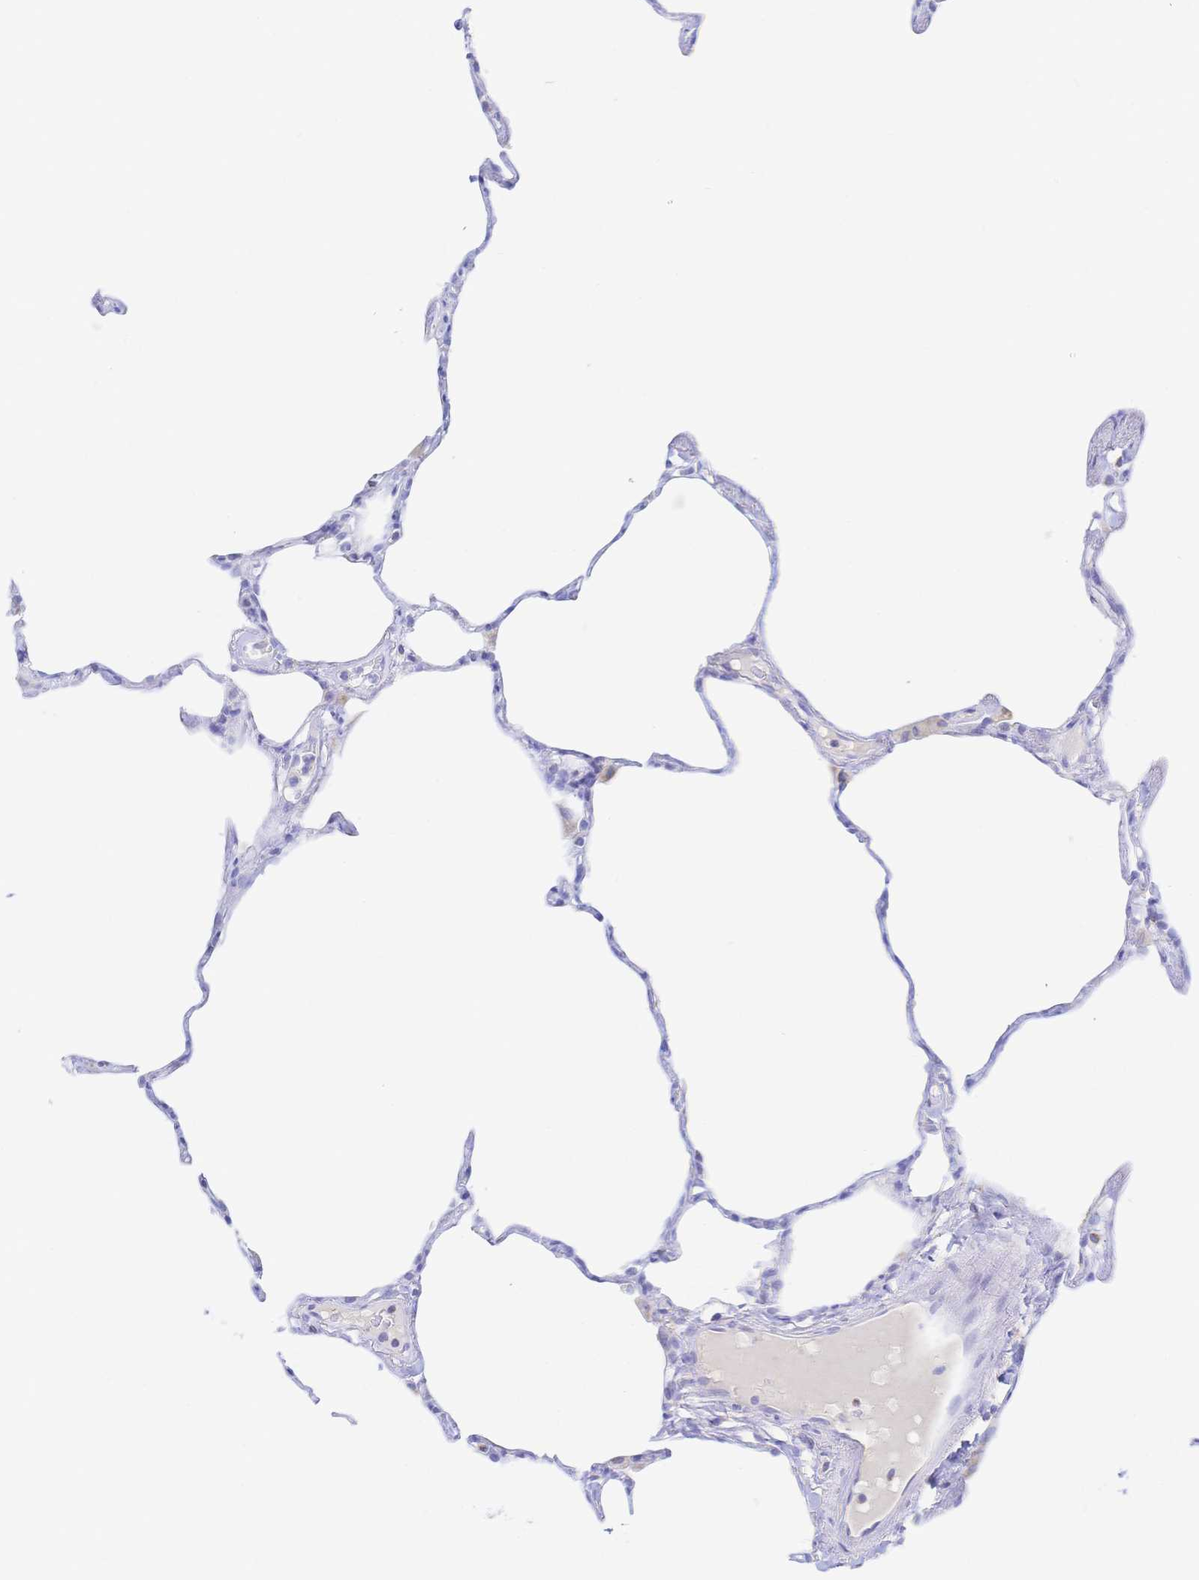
{"staining": {"intensity": "negative", "quantity": "none", "location": "none"}, "tissue": "lung", "cell_type": "Alveolar cells", "image_type": "normal", "snomed": [{"axis": "morphology", "description": "Normal tissue, NOS"}, {"axis": "topography", "description": "Lung"}], "caption": "The immunohistochemistry image has no significant positivity in alveolar cells of lung.", "gene": "SYNGR4", "patient": {"sex": "male", "age": 65}}